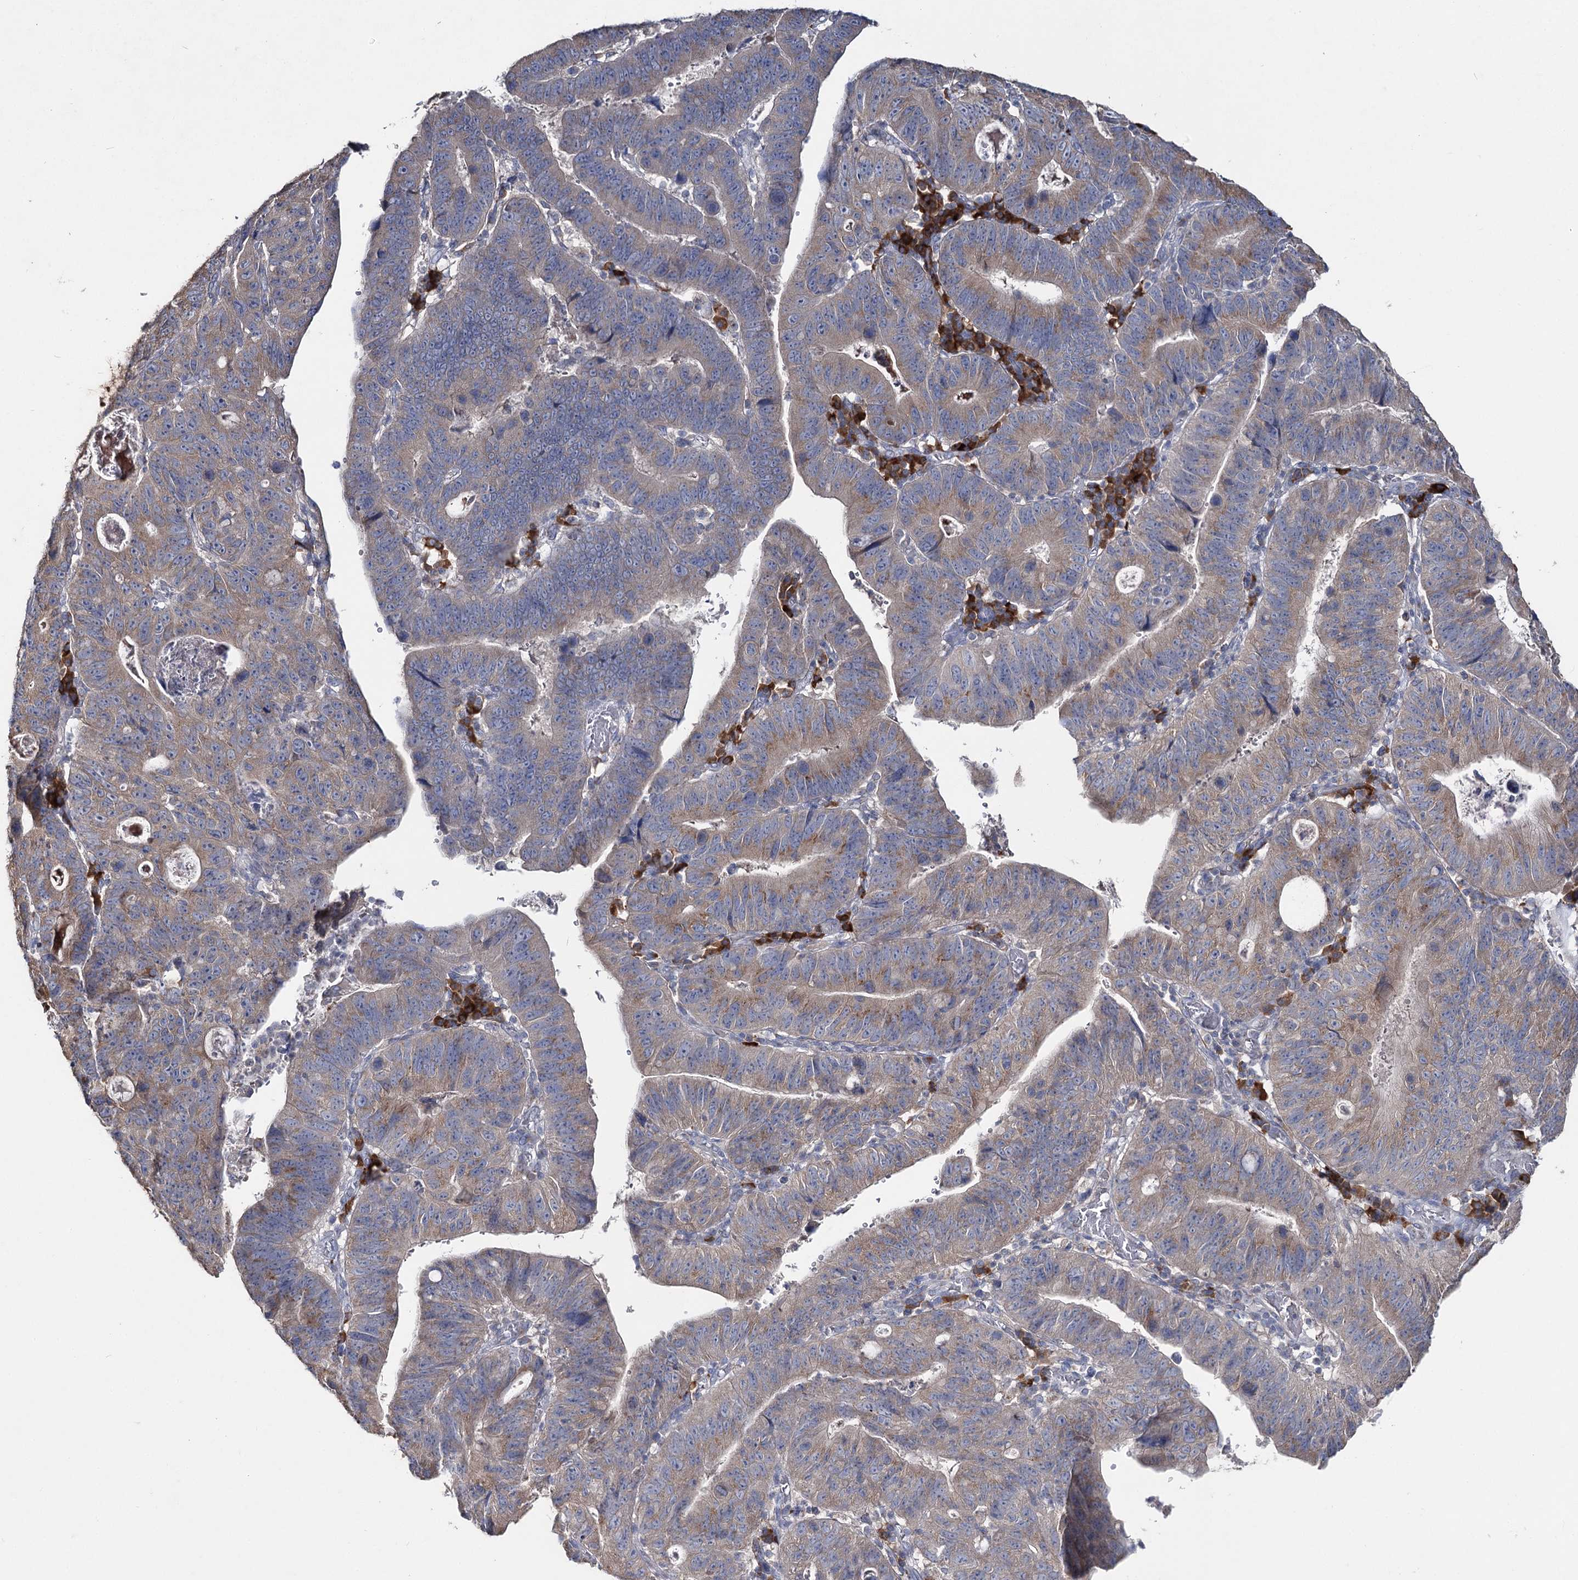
{"staining": {"intensity": "weak", "quantity": ">75%", "location": "cytoplasmic/membranous"}, "tissue": "stomach cancer", "cell_type": "Tumor cells", "image_type": "cancer", "snomed": [{"axis": "morphology", "description": "Adenocarcinoma, NOS"}, {"axis": "topography", "description": "Stomach"}], "caption": "Stomach adenocarcinoma tissue demonstrates weak cytoplasmic/membranous staining in about >75% of tumor cells, visualized by immunohistochemistry.", "gene": "IL1RAP", "patient": {"sex": "male", "age": 59}}